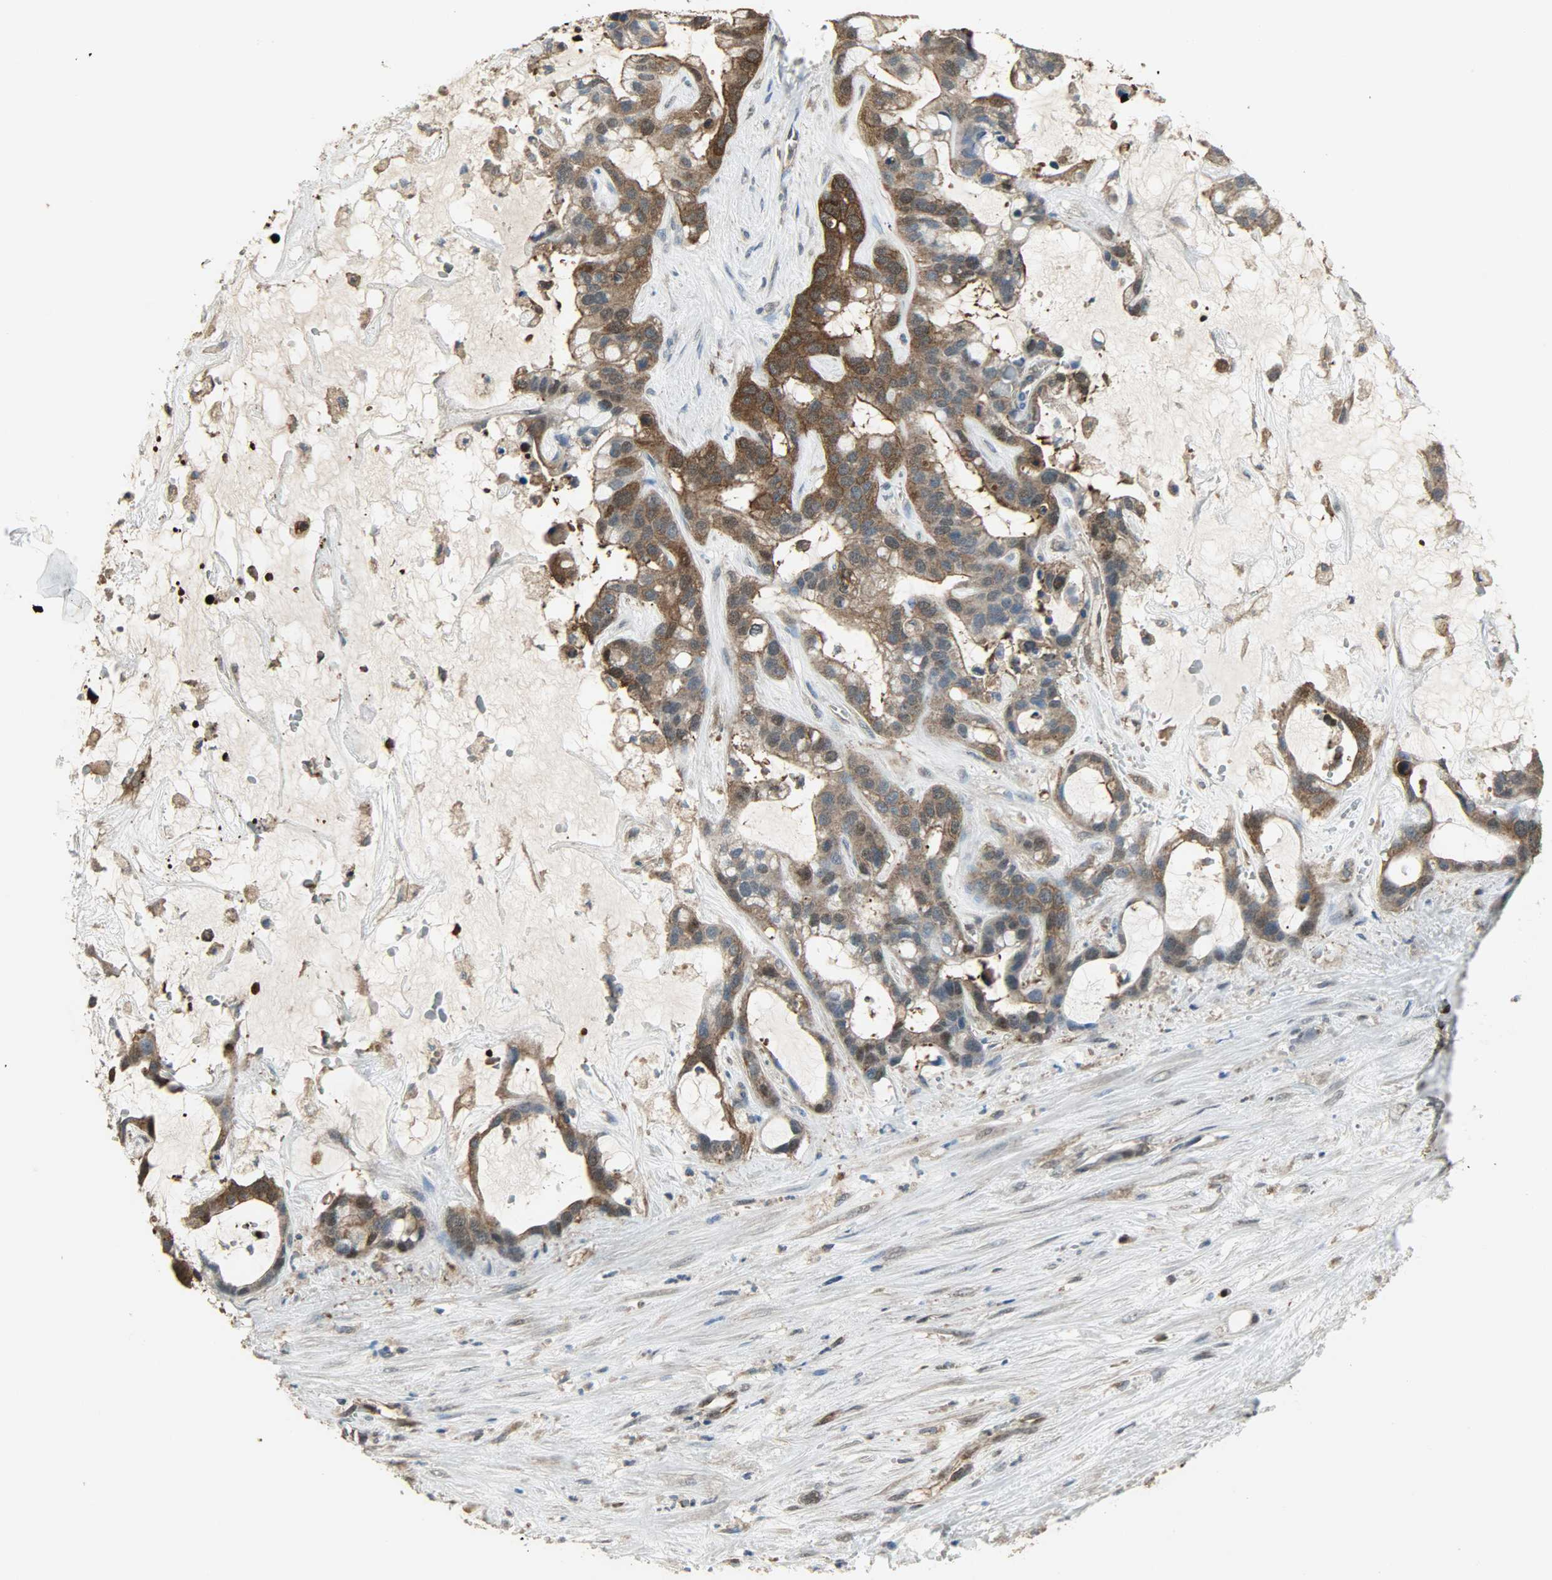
{"staining": {"intensity": "strong", "quantity": ">75%", "location": "cytoplasmic/membranous,nuclear"}, "tissue": "liver cancer", "cell_type": "Tumor cells", "image_type": "cancer", "snomed": [{"axis": "morphology", "description": "Cholangiocarcinoma"}, {"axis": "topography", "description": "Liver"}], "caption": "Protein expression analysis of human liver cancer (cholangiocarcinoma) reveals strong cytoplasmic/membranous and nuclear positivity in about >75% of tumor cells. (DAB (3,3'-diaminobenzidine) = brown stain, brightfield microscopy at high magnification).", "gene": "LDHB", "patient": {"sex": "female", "age": 65}}